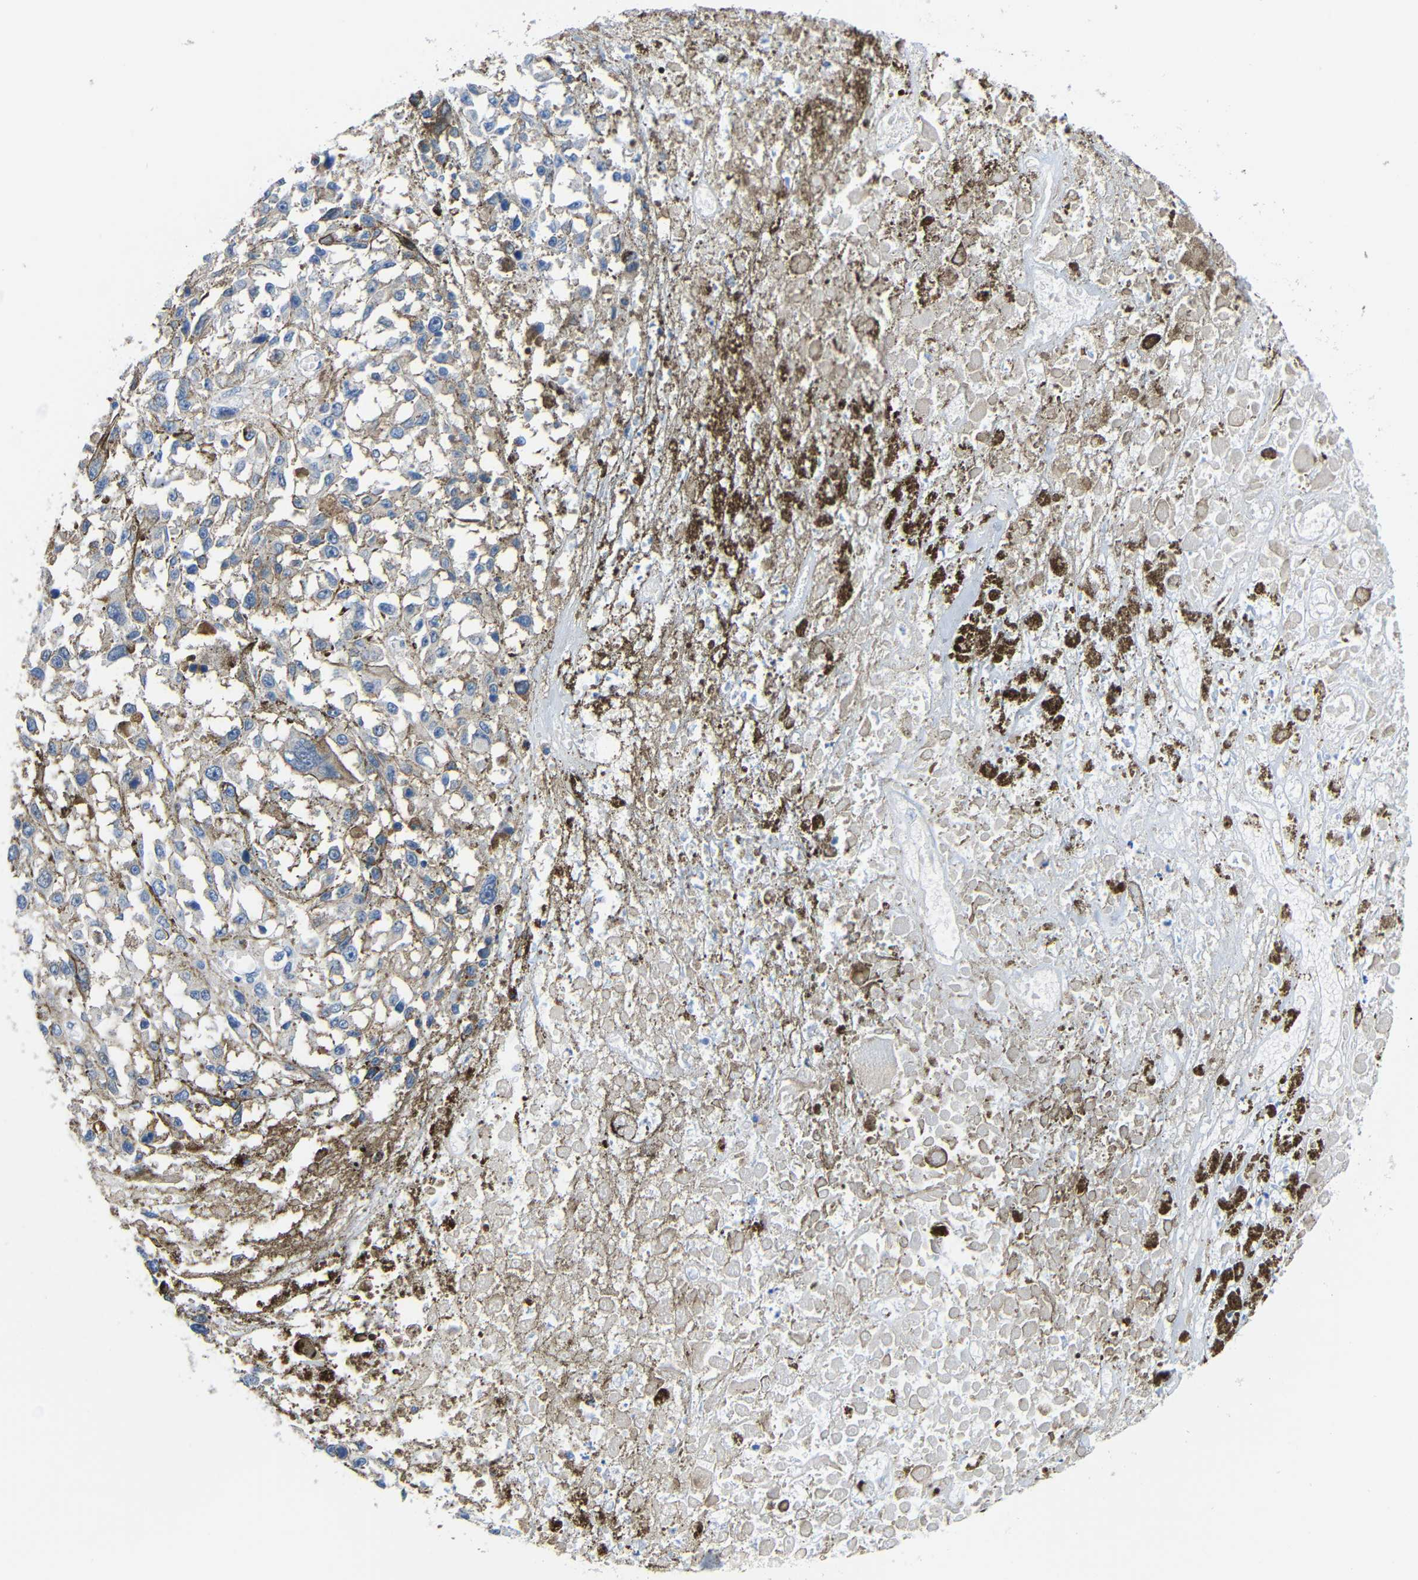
{"staining": {"intensity": "negative", "quantity": "none", "location": "none"}, "tissue": "melanoma", "cell_type": "Tumor cells", "image_type": "cancer", "snomed": [{"axis": "morphology", "description": "Malignant melanoma, Metastatic site"}, {"axis": "topography", "description": "Lymph node"}], "caption": "Malignant melanoma (metastatic site) was stained to show a protein in brown. There is no significant expression in tumor cells.", "gene": "NEGR1", "patient": {"sex": "male", "age": 59}}